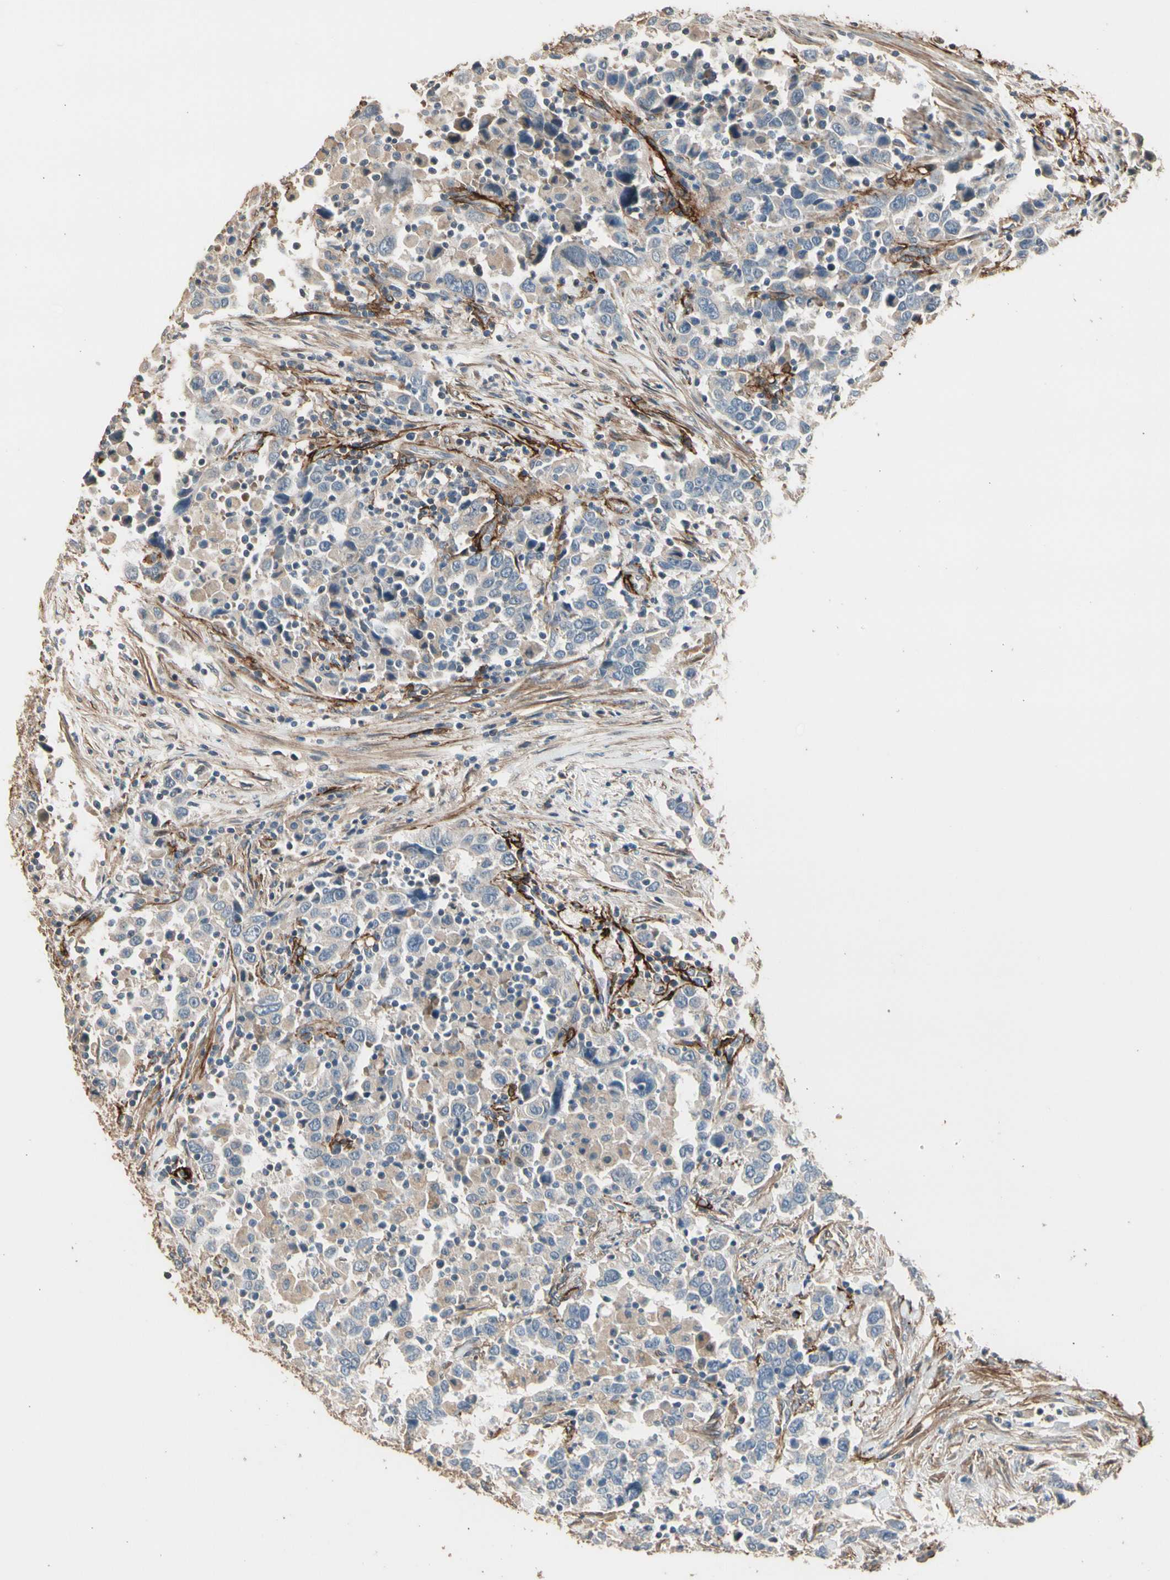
{"staining": {"intensity": "weak", "quantity": ">75%", "location": "cytoplasmic/membranous"}, "tissue": "urothelial cancer", "cell_type": "Tumor cells", "image_type": "cancer", "snomed": [{"axis": "morphology", "description": "Urothelial carcinoma, High grade"}, {"axis": "topography", "description": "Urinary bladder"}], "caption": "A low amount of weak cytoplasmic/membranous positivity is present in about >75% of tumor cells in high-grade urothelial carcinoma tissue. Immunohistochemistry (ihc) stains the protein of interest in brown and the nuclei are stained blue.", "gene": "SUSD2", "patient": {"sex": "male", "age": 61}}